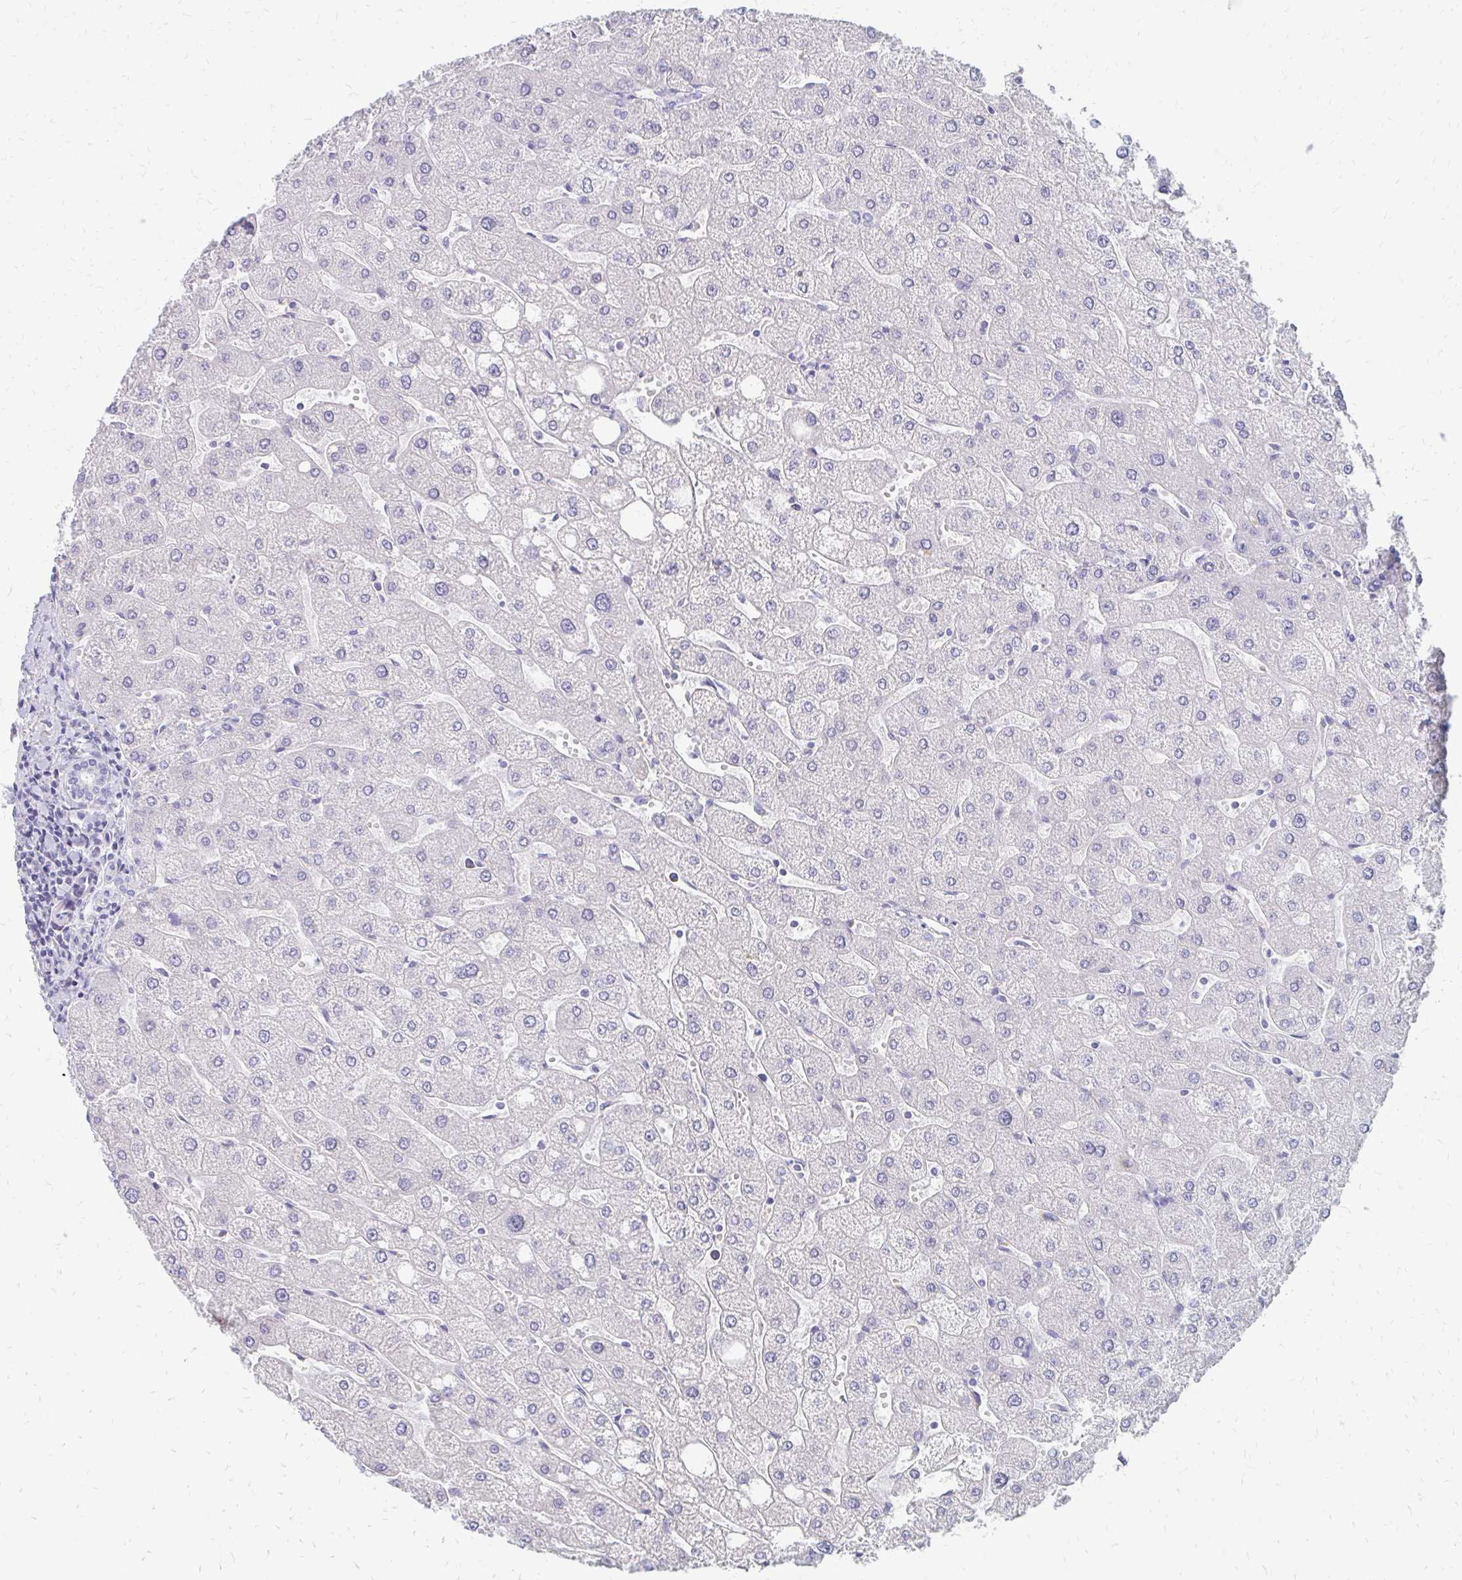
{"staining": {"intensity": "negative", "quantity": "none", "location": "none"}, "tissue": "liver", "cell_type": "Cholangiocytes", "image_type": "normal", "snomed": [{"axis": "morphology", "description": "Normal tissue, NOS"}, {"axis": "topography", "description": "Liver"}], "caption": "Human liver stained for a protein using IHC demonstrates no staining in cholangiocytes.", "gene": "OR10V1", "patient": {"sex": "male", "age": 67}}